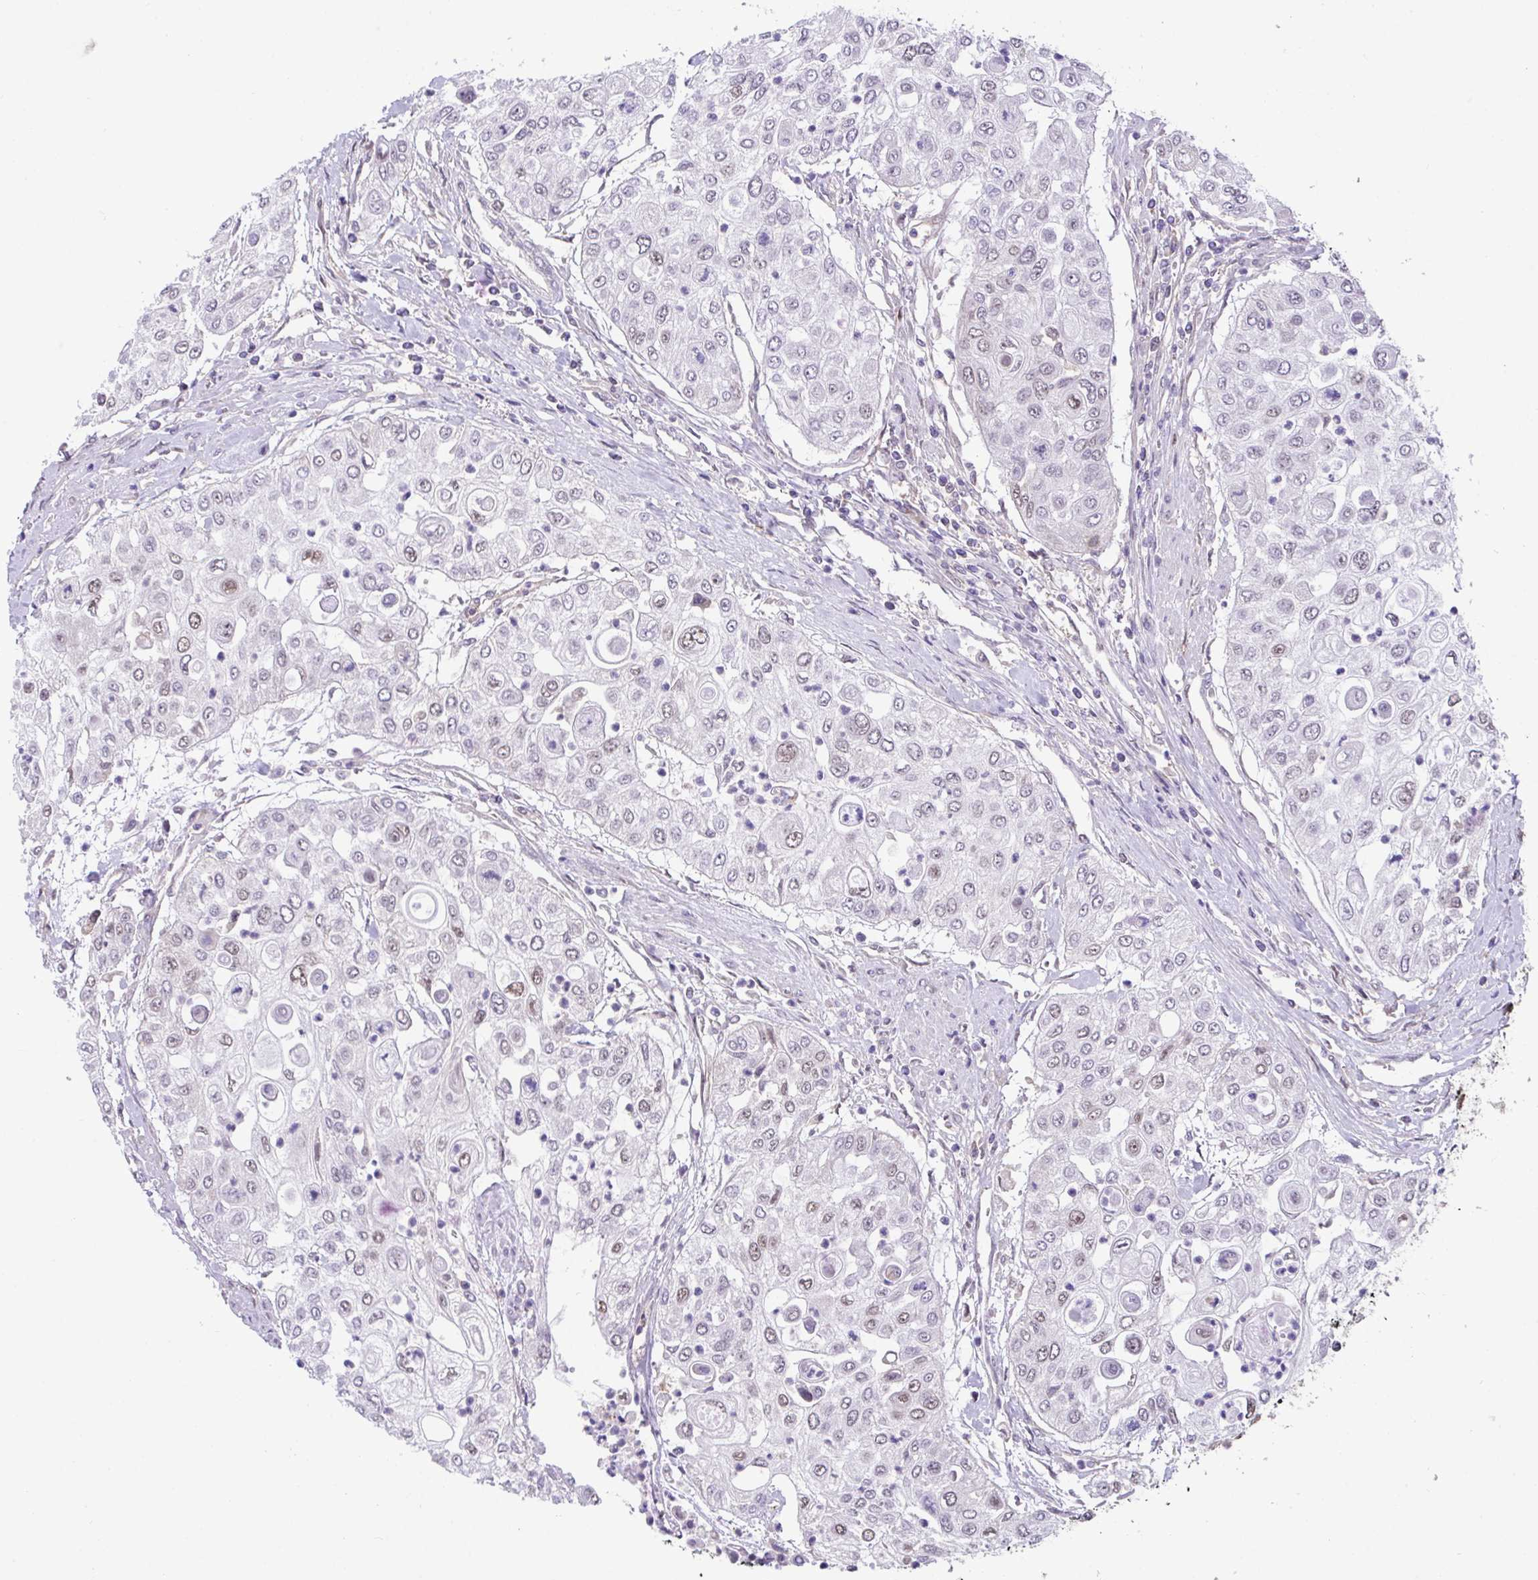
{"staining": {"intensity": "weak", "quantity": "25%-75%", "location": "nuclear"}, "tissue": "urothelial cancer", "cell_type": "Tumor cells", "image_type": "cancer", "snomed": [{"axis": "morphology", "description": "Urothelial carcinoma, High grade"}, {"axis": "topography", "description": "Urinary bladder"}], "caption": "Human urothelial cancer stained for a protein (brown) shows weak nuclear positive staining in about 25%-75% of tumor cells.", "gene": "ZNF444", "patient": {"sex": "female", "age": 79}}